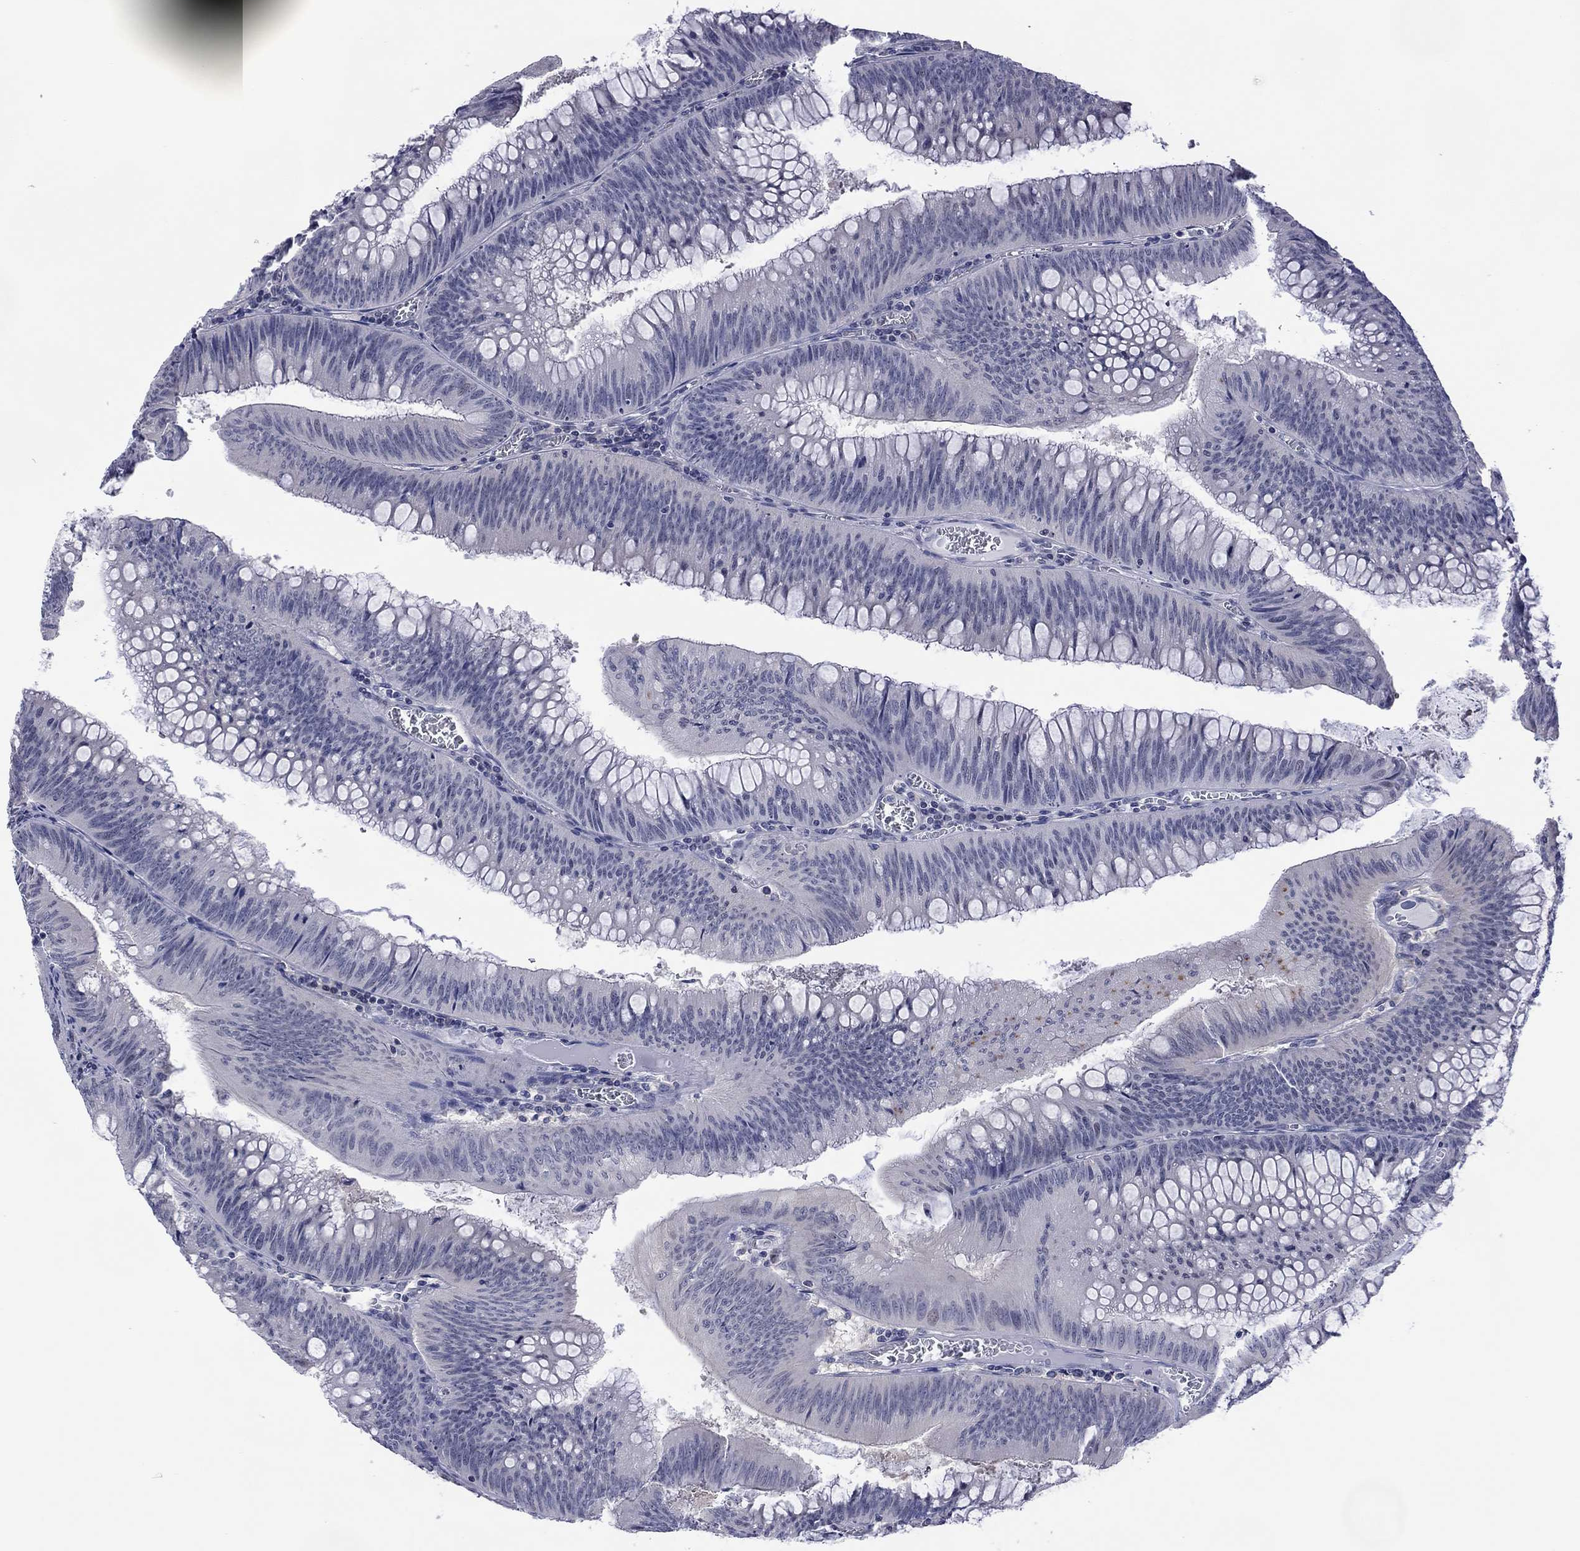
{"staining": {"intensity": "negative", "quantity": "none", "location": "none"}, "tissue": "colorectal cancer", "cell_type": "Tumor cells", "image_type": "cancer", "snomed": [{"axis": "morphology", "description": "Adenocarcinoma, NOS"}, {"axis": "topography", "description": "Rectum"}], "caption": "Image shows no protein staining in tumor cells of colorectal cancer (adenocarcinoma) tissue.", "gene": "POU5F2", "patient": {"sex": "female", "age": 72}}